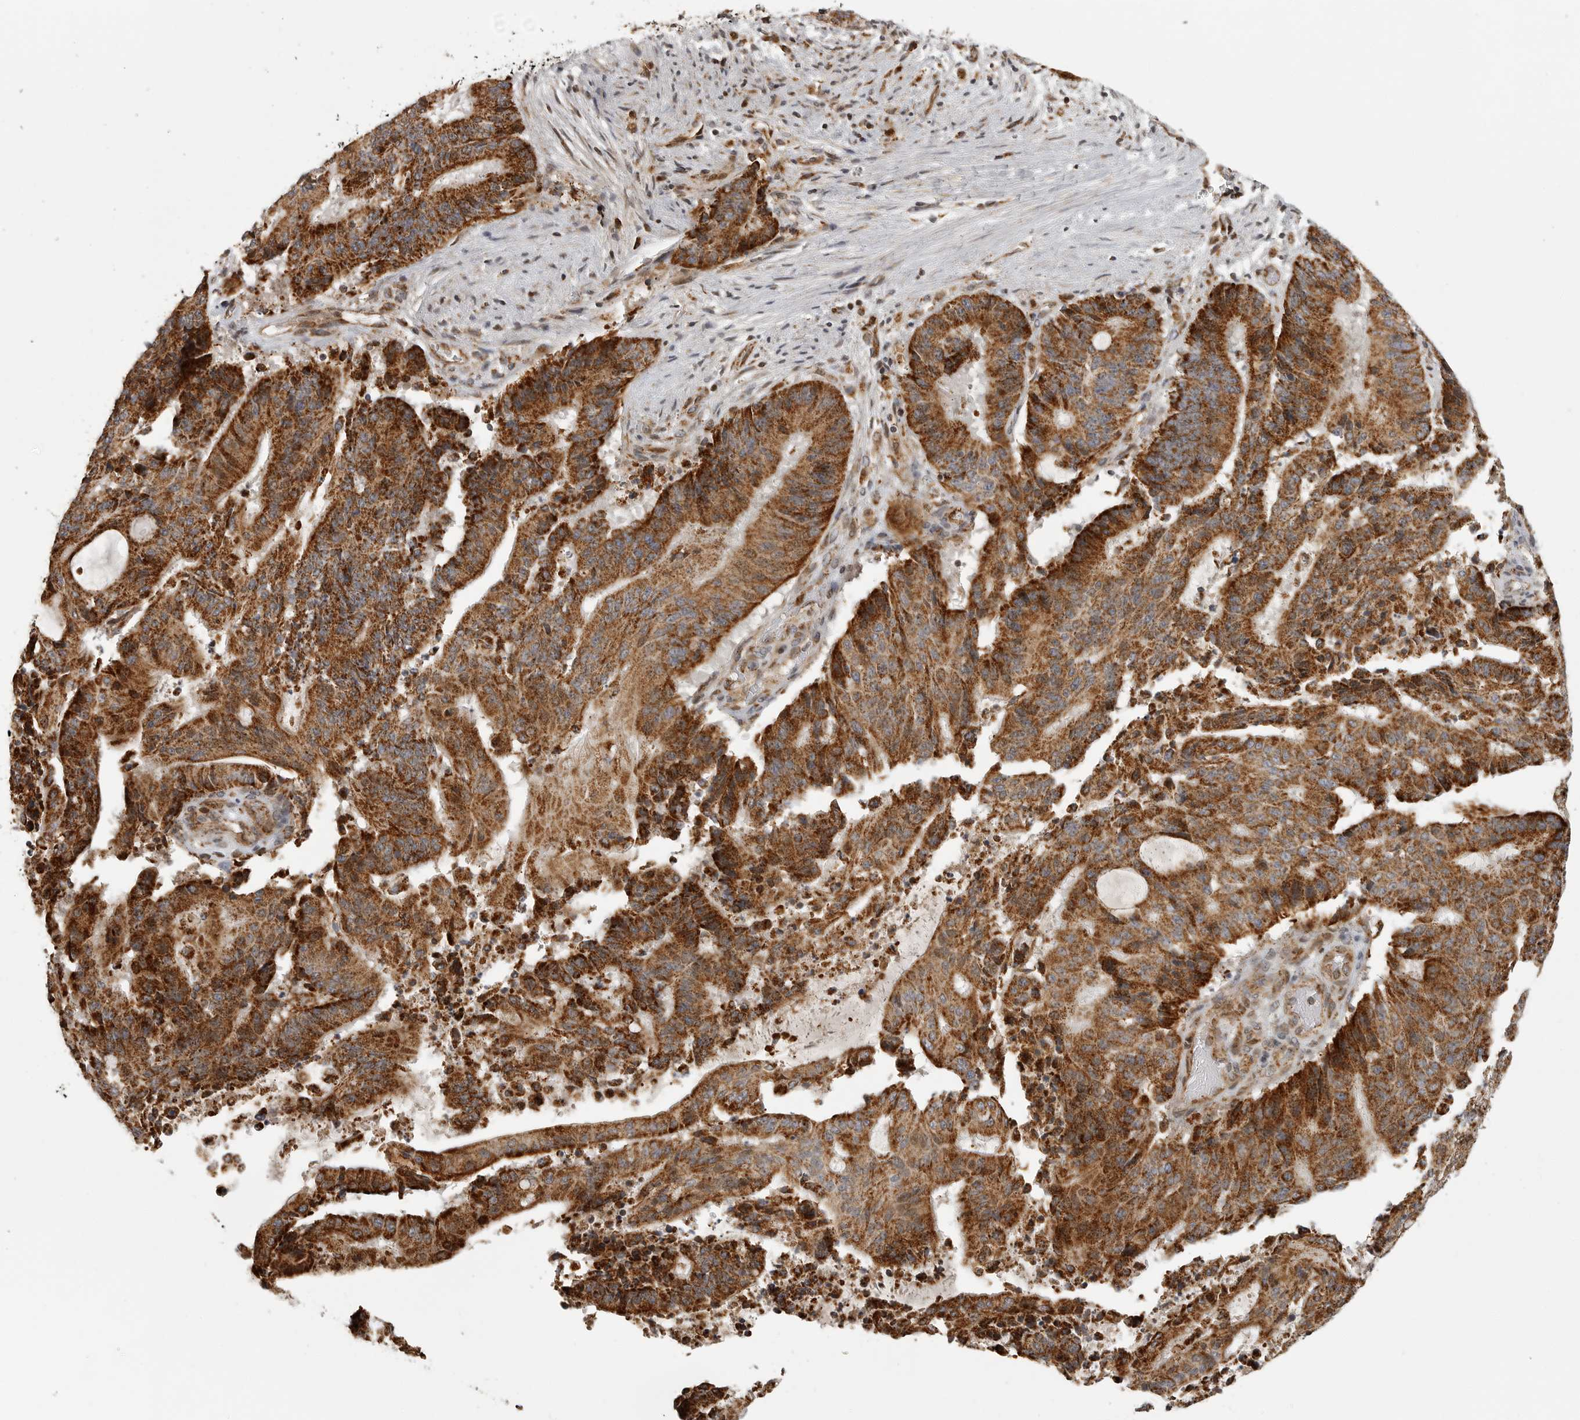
{"staining": {"intensity": "strong", "quantity": ">75%", "location": "cytoplasmic/membranous"}, "tissue": "liver cancer", "cell_type": "Tumor cells", "image_type": "cancer", "snomed": [{"axis": "morphology", "description": "Normal tissue, NOS"}, {"axis": "morphology", "description": "Cholangiocarcinoma"}, {"axis": "topography", "description": "Liver"}, {"axis": "topography", "description": "Peripheral nerve tissue"}], "caption": "Immunohistochemical staining of human cholangiocarcinoma (liver) exhibits high levels of strong cytoplasmic/membranous protein positivity in approximately >75% of tumor cells. The staining was performed using DAB (3,3'-diaminobenzidine) to visualize the protein expression in brown, while the nuclei were stained in blue with hematoxylin (Magnification: 20x).", "gene": "NARS2", "patient": {"sex": "female", "age": 73}}